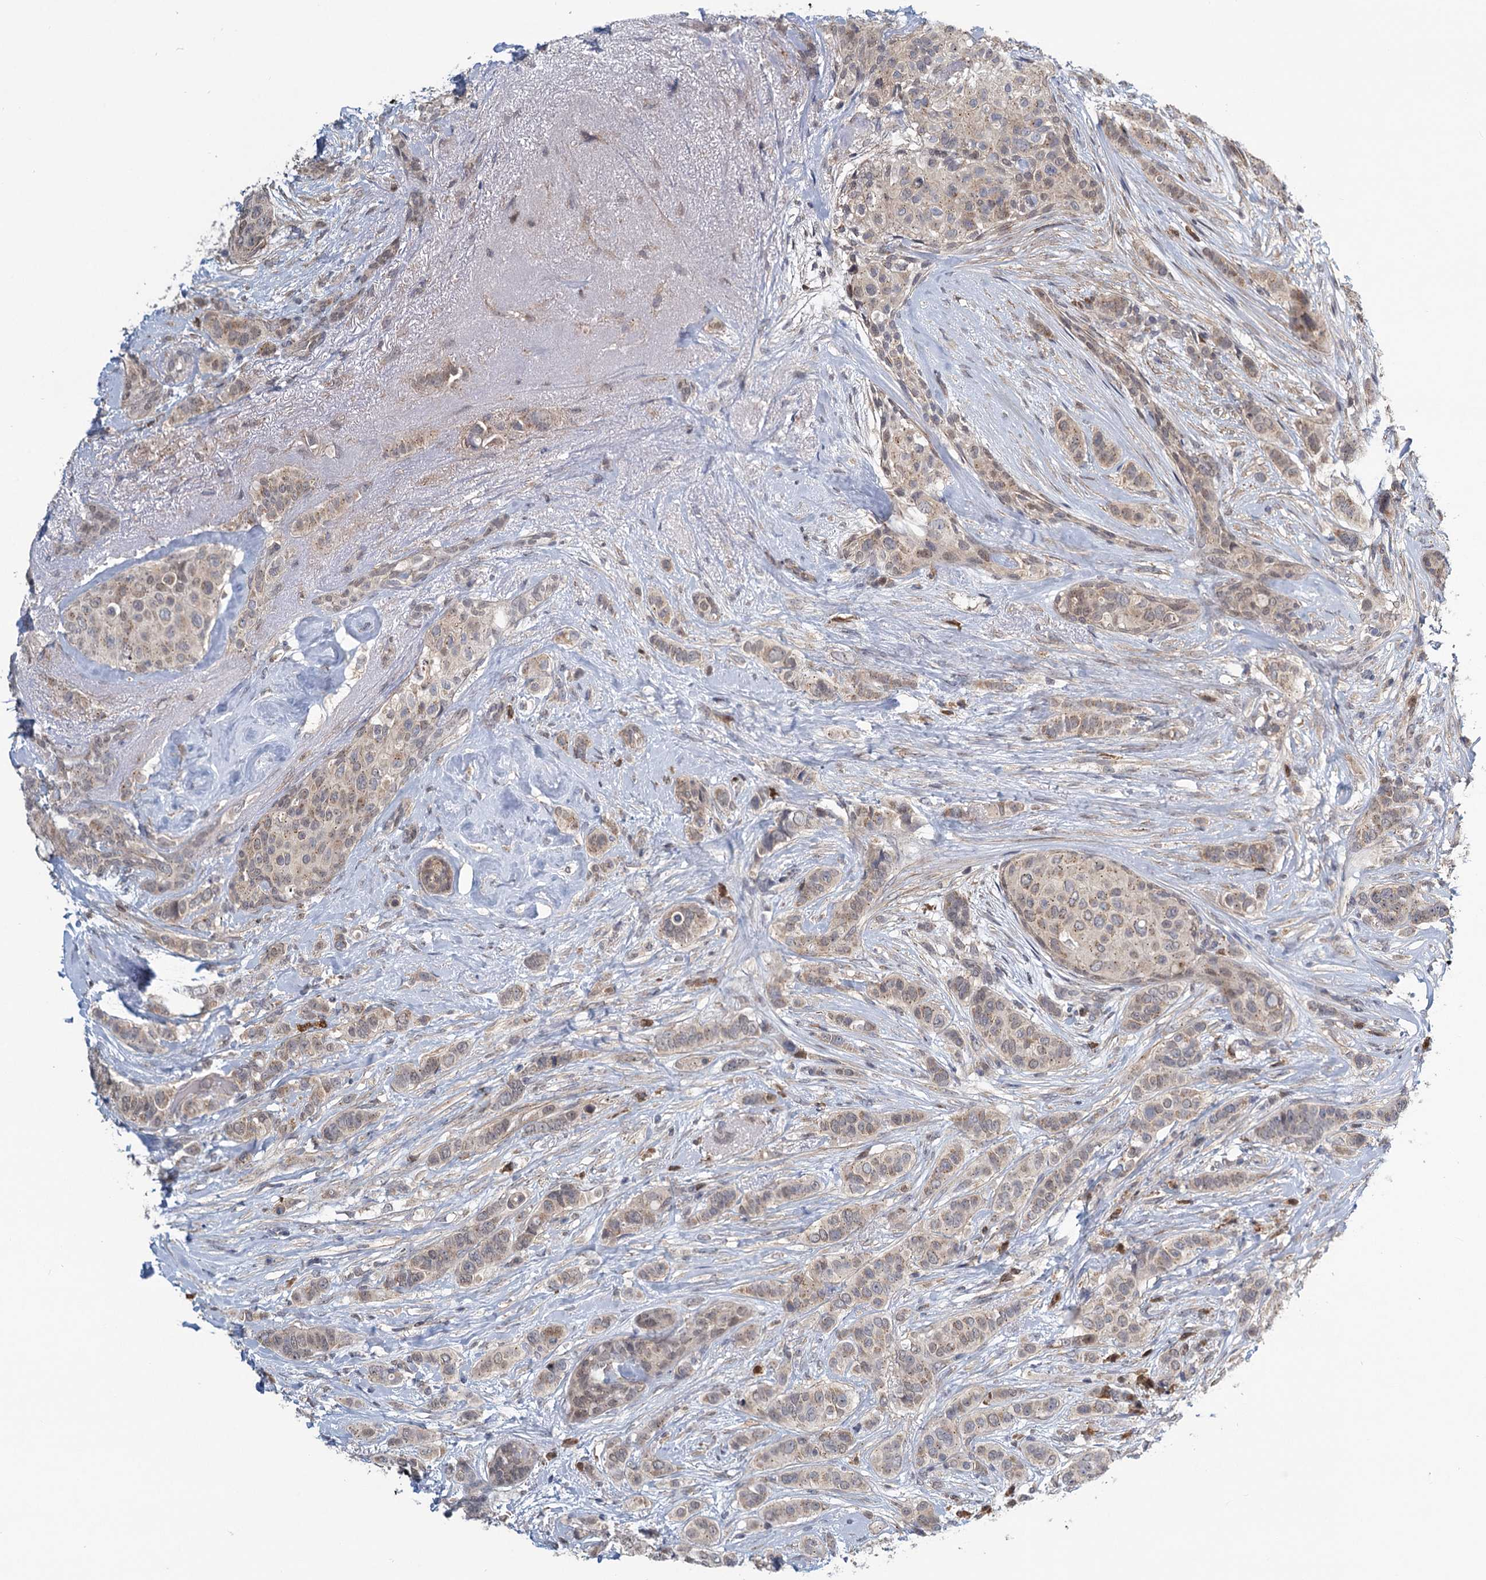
{"staining": {"intensity": "weak", "quantity": "<25%", "location": "cytoplasmic/membranous,nuclear"}, "tissue": "breast cancer", "cell_type": "Tumor cells", "image_type": "cancer", "snomed": [{"axis": "morphology", "description": "Lobular carcinoma"}, {"axis": "topography", "description": "Breast"}], "caption": "Lobular carcinoma (breast) stained for a protein using immunohistochemistry (IHC) shows no positivity tumor cells.", "gene": "STAP1", "patient": {"sex": "female", "age": 51}}